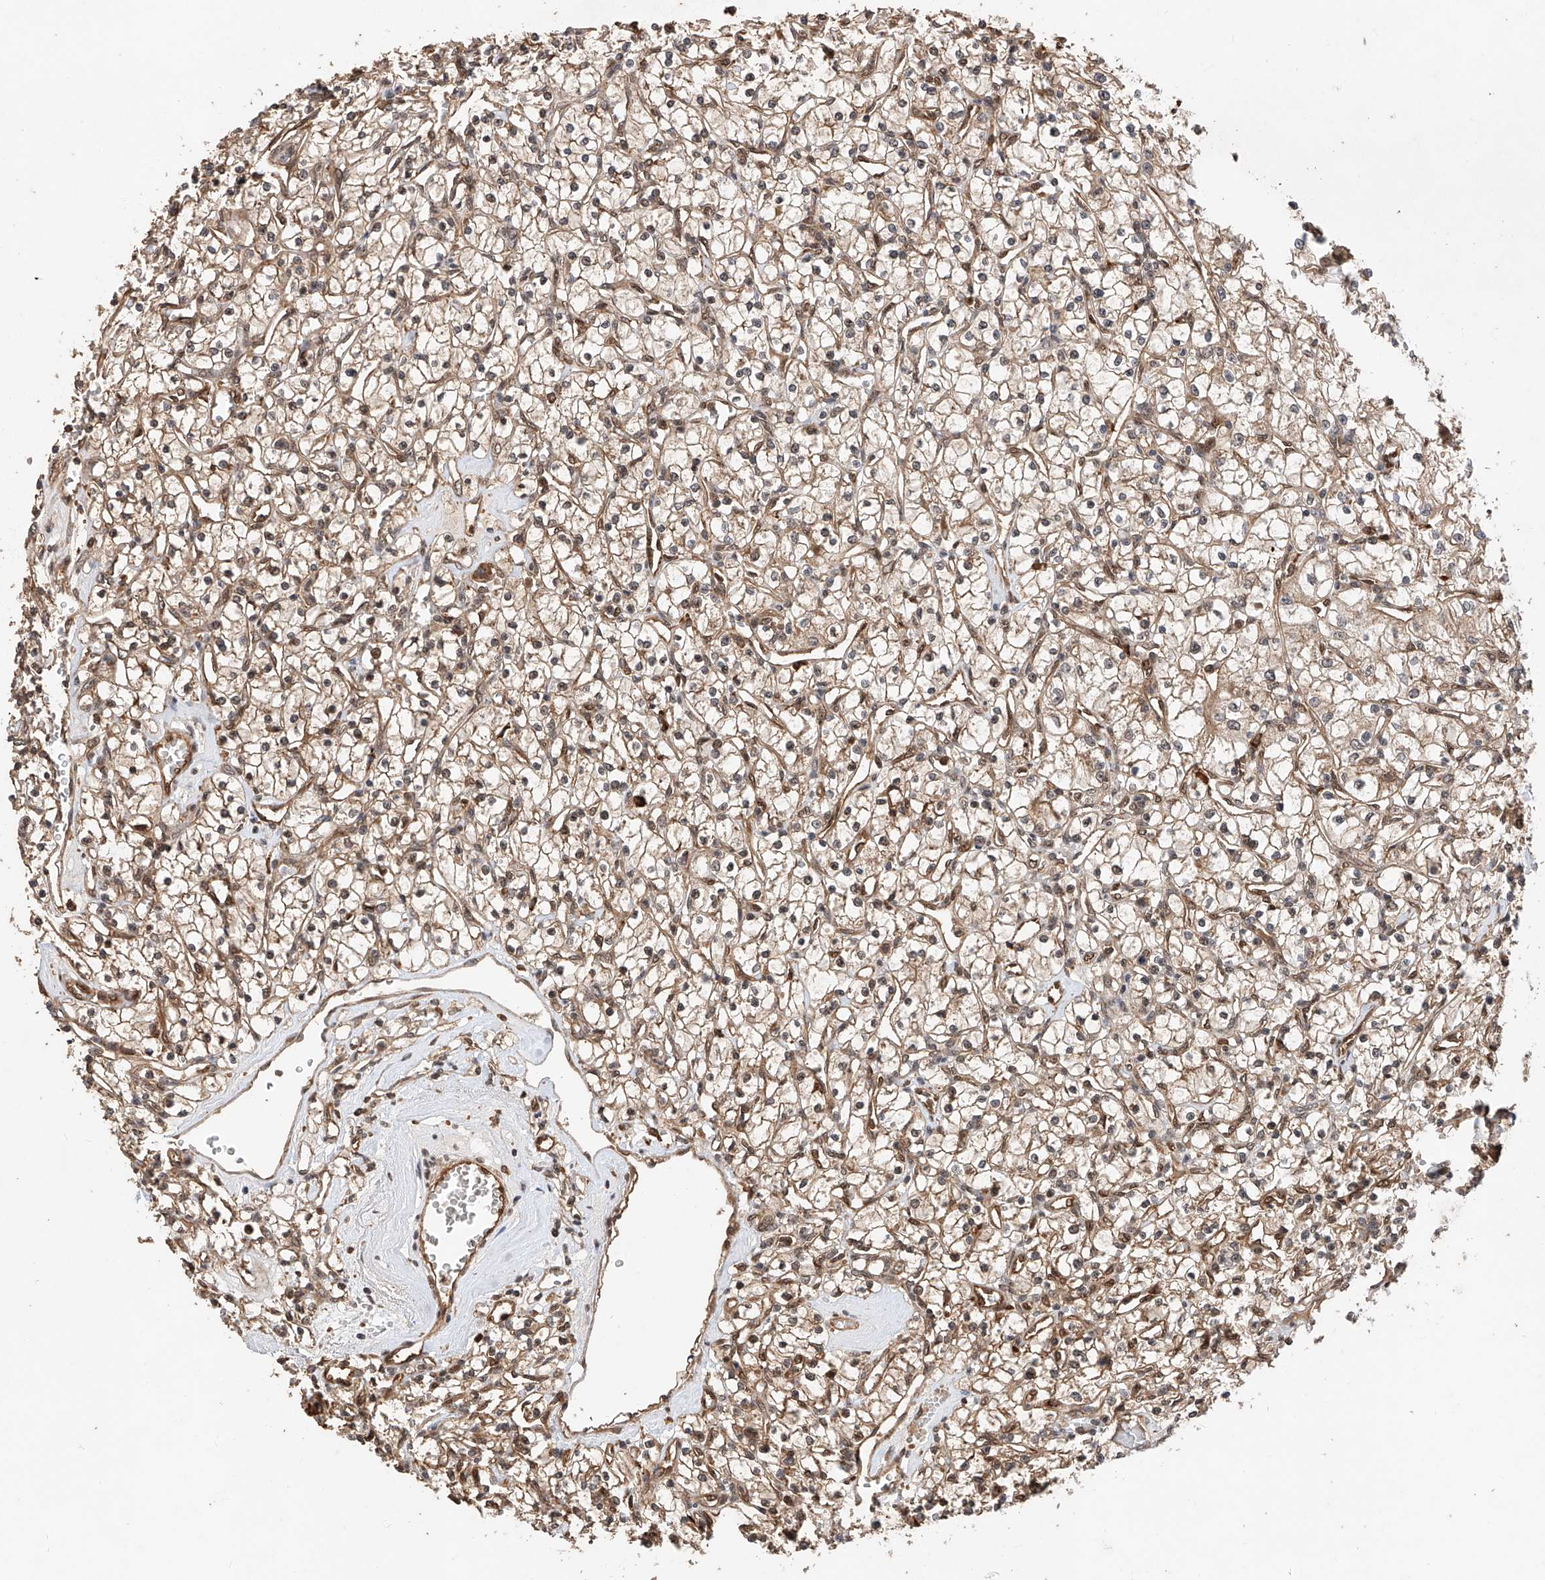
{"staining": {"intensity": "weak", "quantity": ">75%", "location": "cytoplasmic/membranous"}, "tissue": "renal cancer", "cell_type": "Tumor cells", "image_type": "cancer", "snomed": [{"axis": "morphology", "description": "Adenocarcinoma, NOS"}, {"axis": "topography", "description": "Kidney"}], "caption": "A high-resolution micrograph shows IHC staining of adenocarcinoma (renal), which exhibits weak cytoplasmic/membranous expression in approximately >75% of tumor cells.", "gene": "RILPL2", "patient": {"sex": "female", "age": 59}}